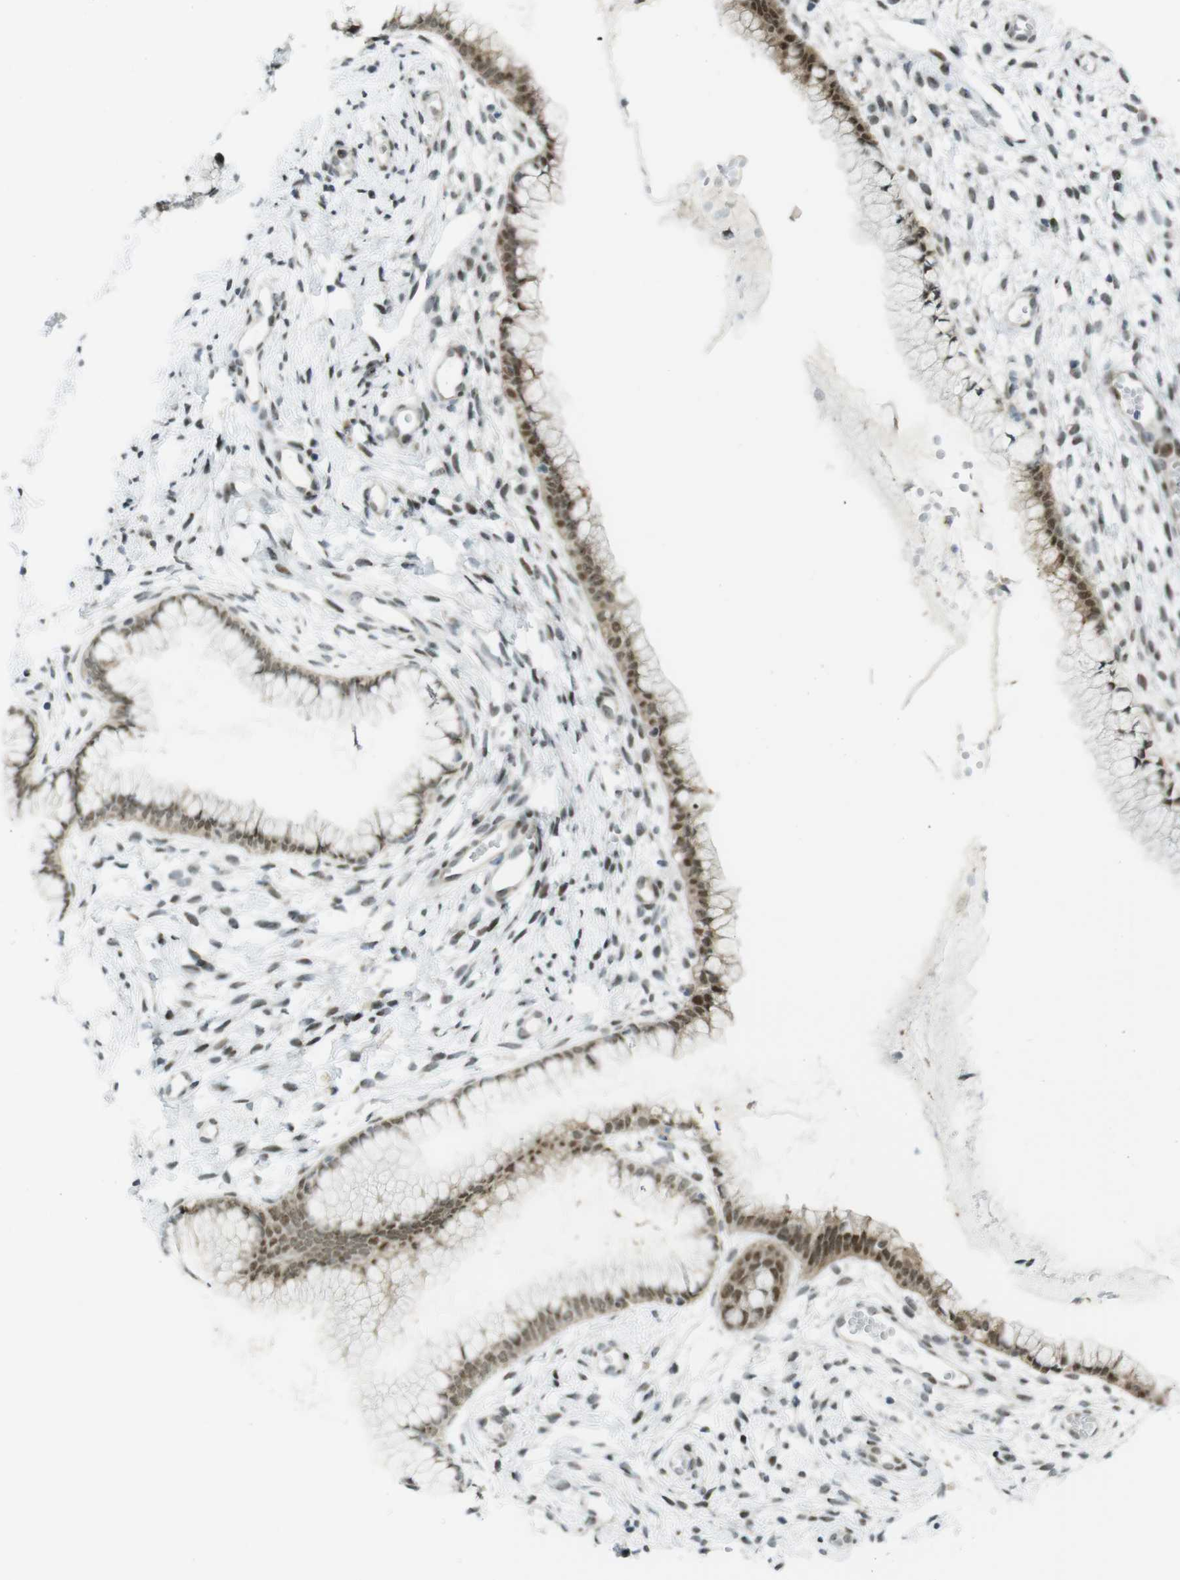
{"staining": {"intensity": "moderate", "quantity": ">75%", "location": "cytoplasmic/membranous,nuclear"}, "tissue": "cervix", "cell_type": "Glandular cells", "image_type": "normal", "snomed": [{"axis": "morphology", "description": "Normal tissue, NOS"}, {"axis": "topography", "description": "Cervix"}], "caption": "Protein staining demonstrates moderate cytoplasmic/membranous,nuclear positivity in approximately >75% of glandular cells in unremarkable cervix.", "gene": "UBB", "patient": {"sex": "female", "age": 65}}